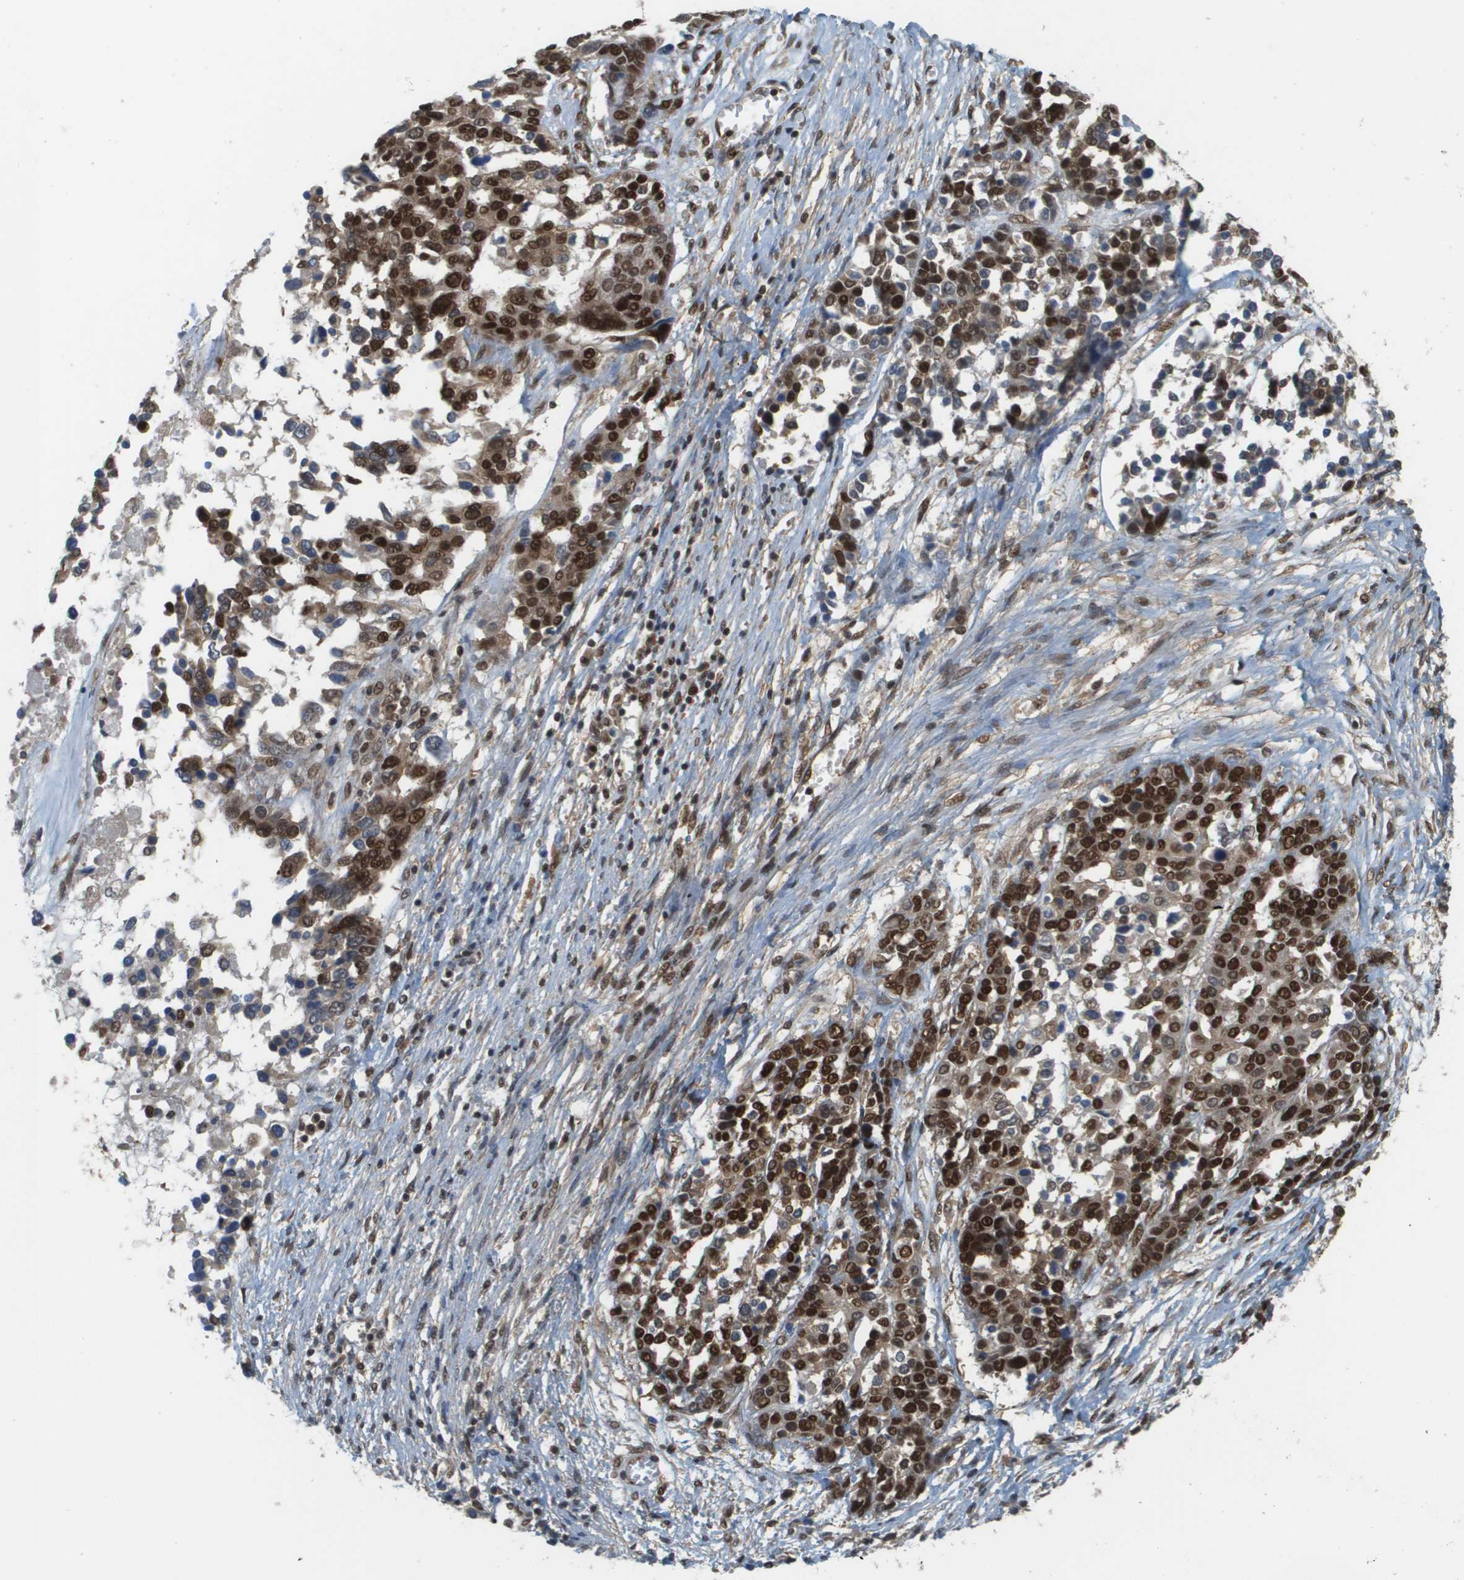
{"staining": {"intensity": "strong", "quantity": ">75%", "location": "nuclear"}, "tissue": "ovarian cancer", "cell_type": "Tumor cells", "image_type": "cancer", "snomed": [{"axis": "morphology", "description": "Cystadenocarcinoma, serous, NOS"}, {"axis": "topography", "description": "Ovary"}], "caption": "This image shows immunohistochemistry staining of human ovarian cancer, with high strong nuclear expression in about >75% of tumor cells.", "gene": "PRCC", "patient": {"sex": "female", "age": 44}}